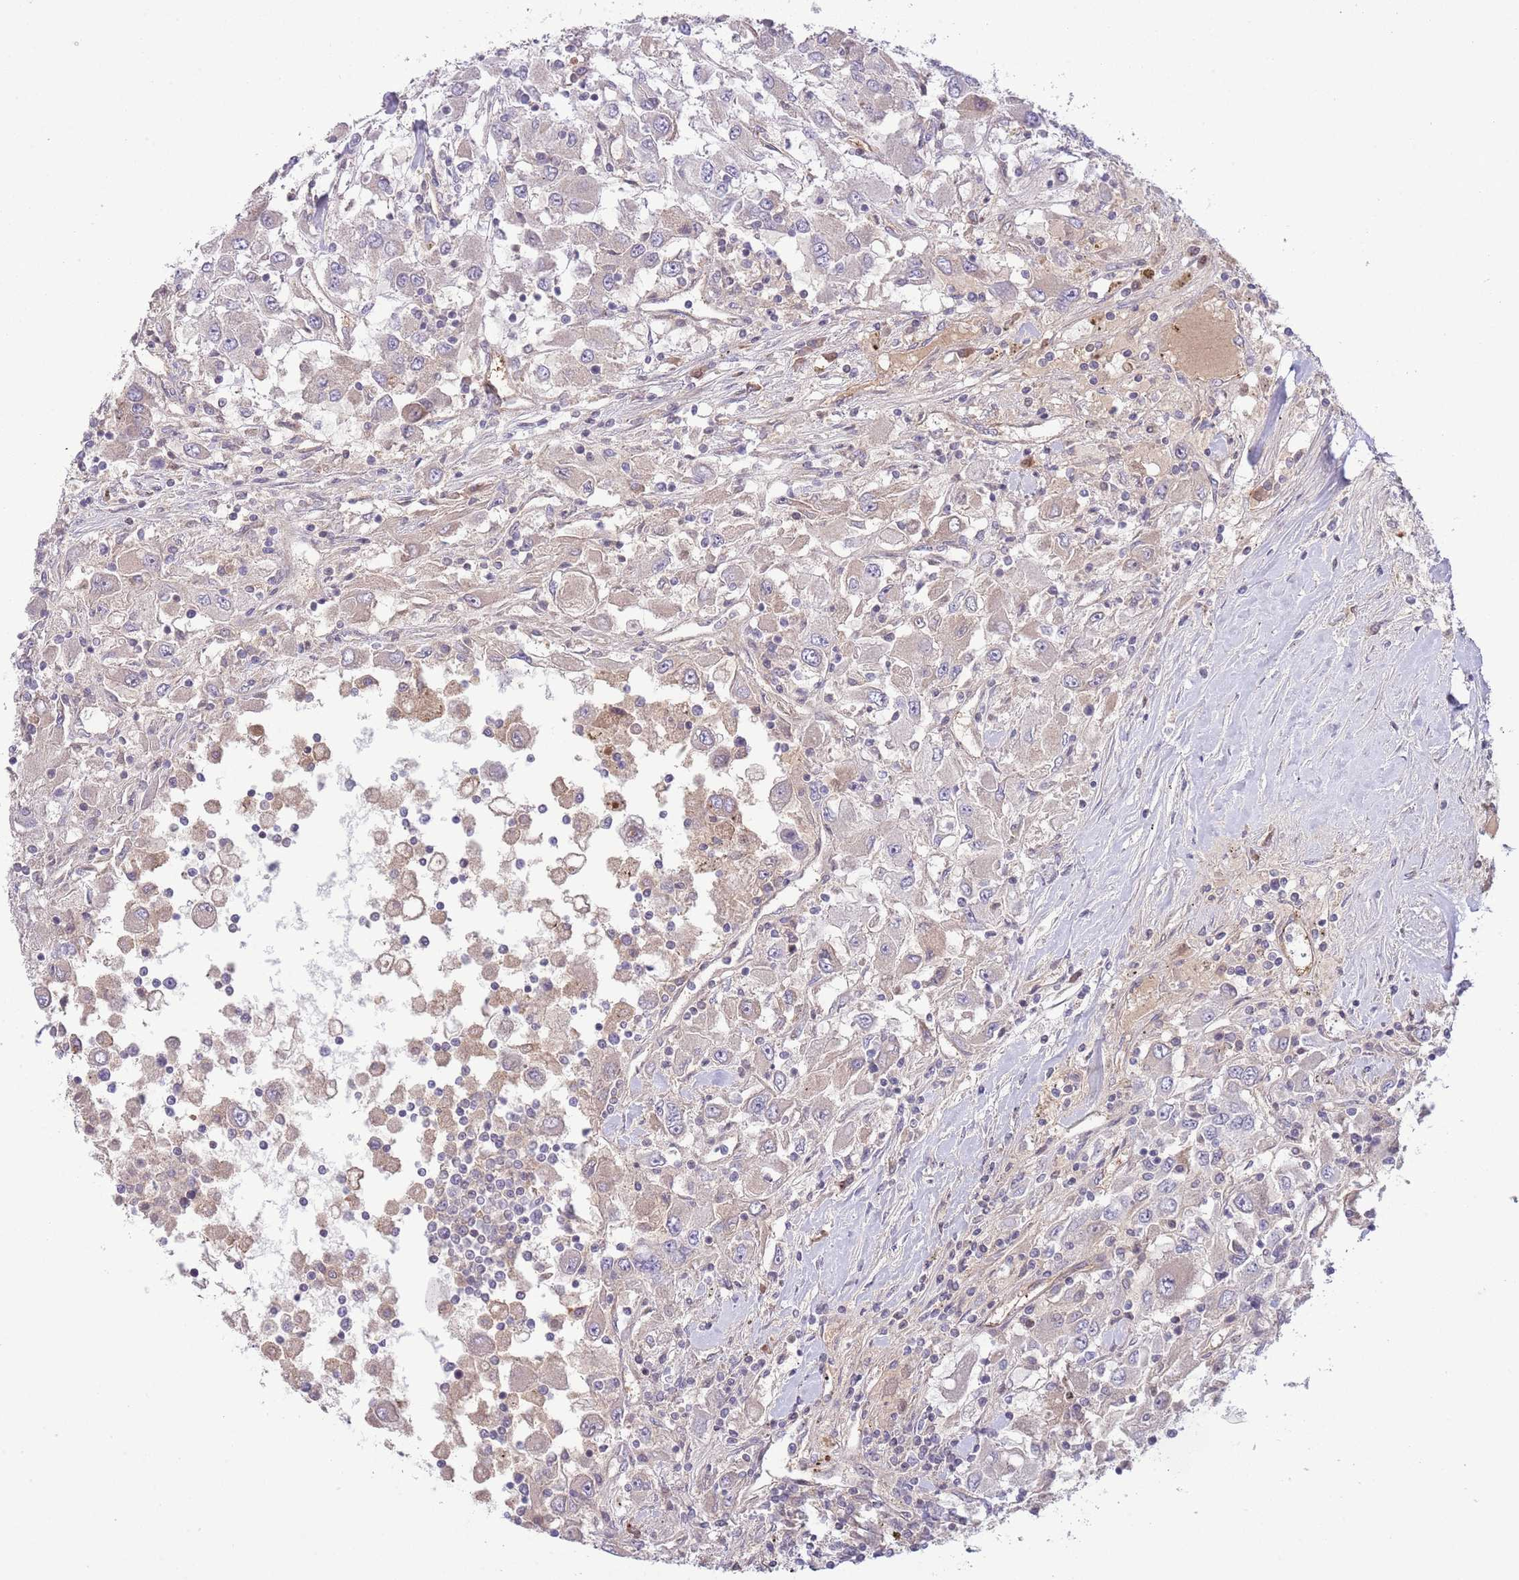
{"staining": {"intensity": "negative", "quantity": "none", "location": "none"}, "tissue": "renal cancer", "cell_type": "Tumor cells", "image_type": "cancer", "snomed": [{"axis": "morphology", "description": "Adenocarcinoma, NOS"}, {"axis": "topography", "description": "Kidney"}], "caption": "The image exhibits no significant expression in tumor cells of adenocarcinoma (renal).", "gene": "DPP10", "patient": {"sex": "female", "age": 67}}